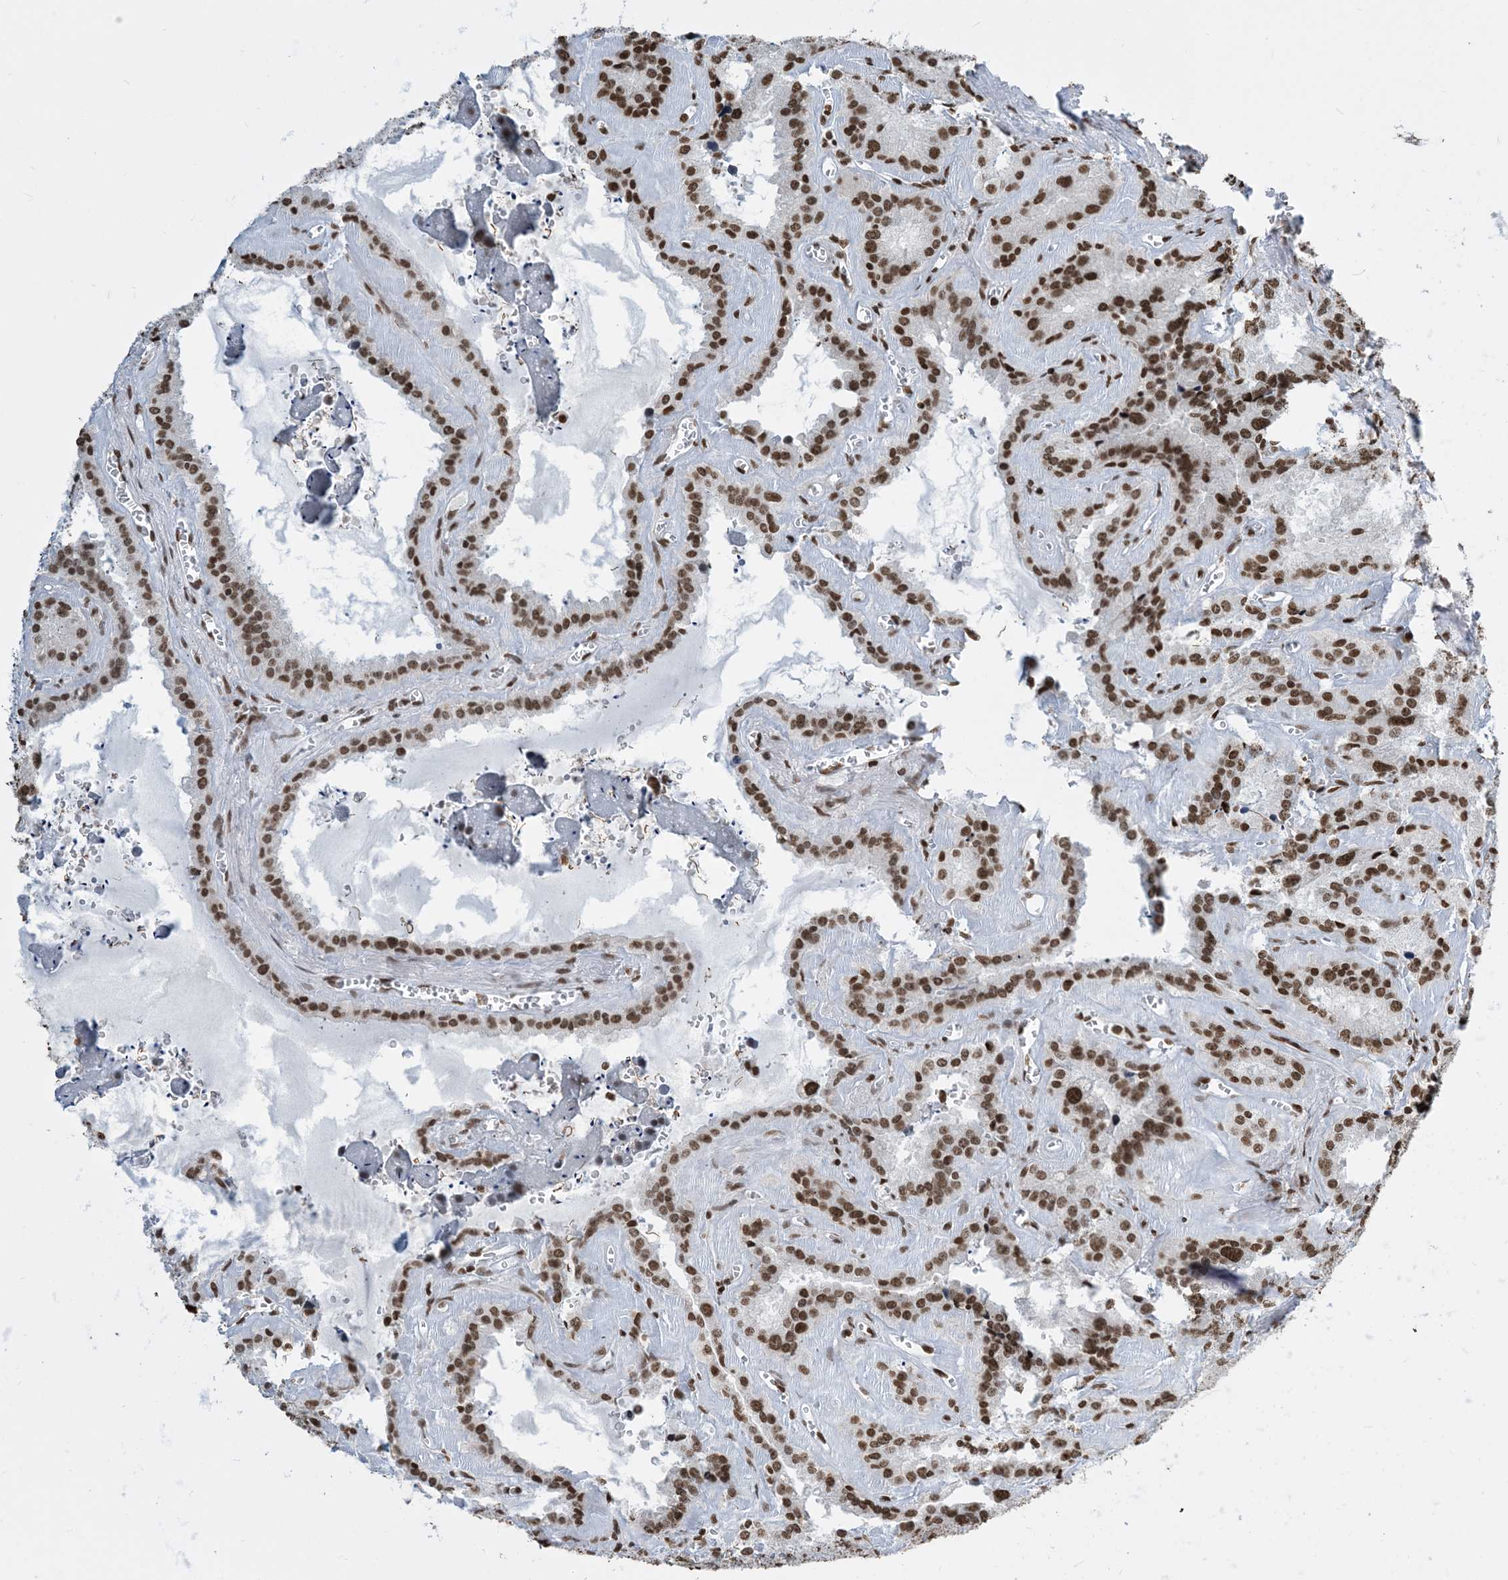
{"staining": {"intensity": "strong", "quantity": ">75%", "location": "nuclear"}, "tissue": "seminal vesicle", "cell_type": "Glandular cells", "image_type": "normal", "snomed": [{"axis": "morphology", "description": "Normal tissue, NOS"}, {"axis": "topography", "description": "Prostate"}, {"axis": "topography", "description": "Seminal veicle"}], "caption": "IHC histopathology image of unremarkable seminal vesicle stained for a protein (brown), which displays high levels of strong nuclear expression in approximately >75% of glandular cells.", "gene": "H3", "patient": {"sex": "male", "age": 59}}